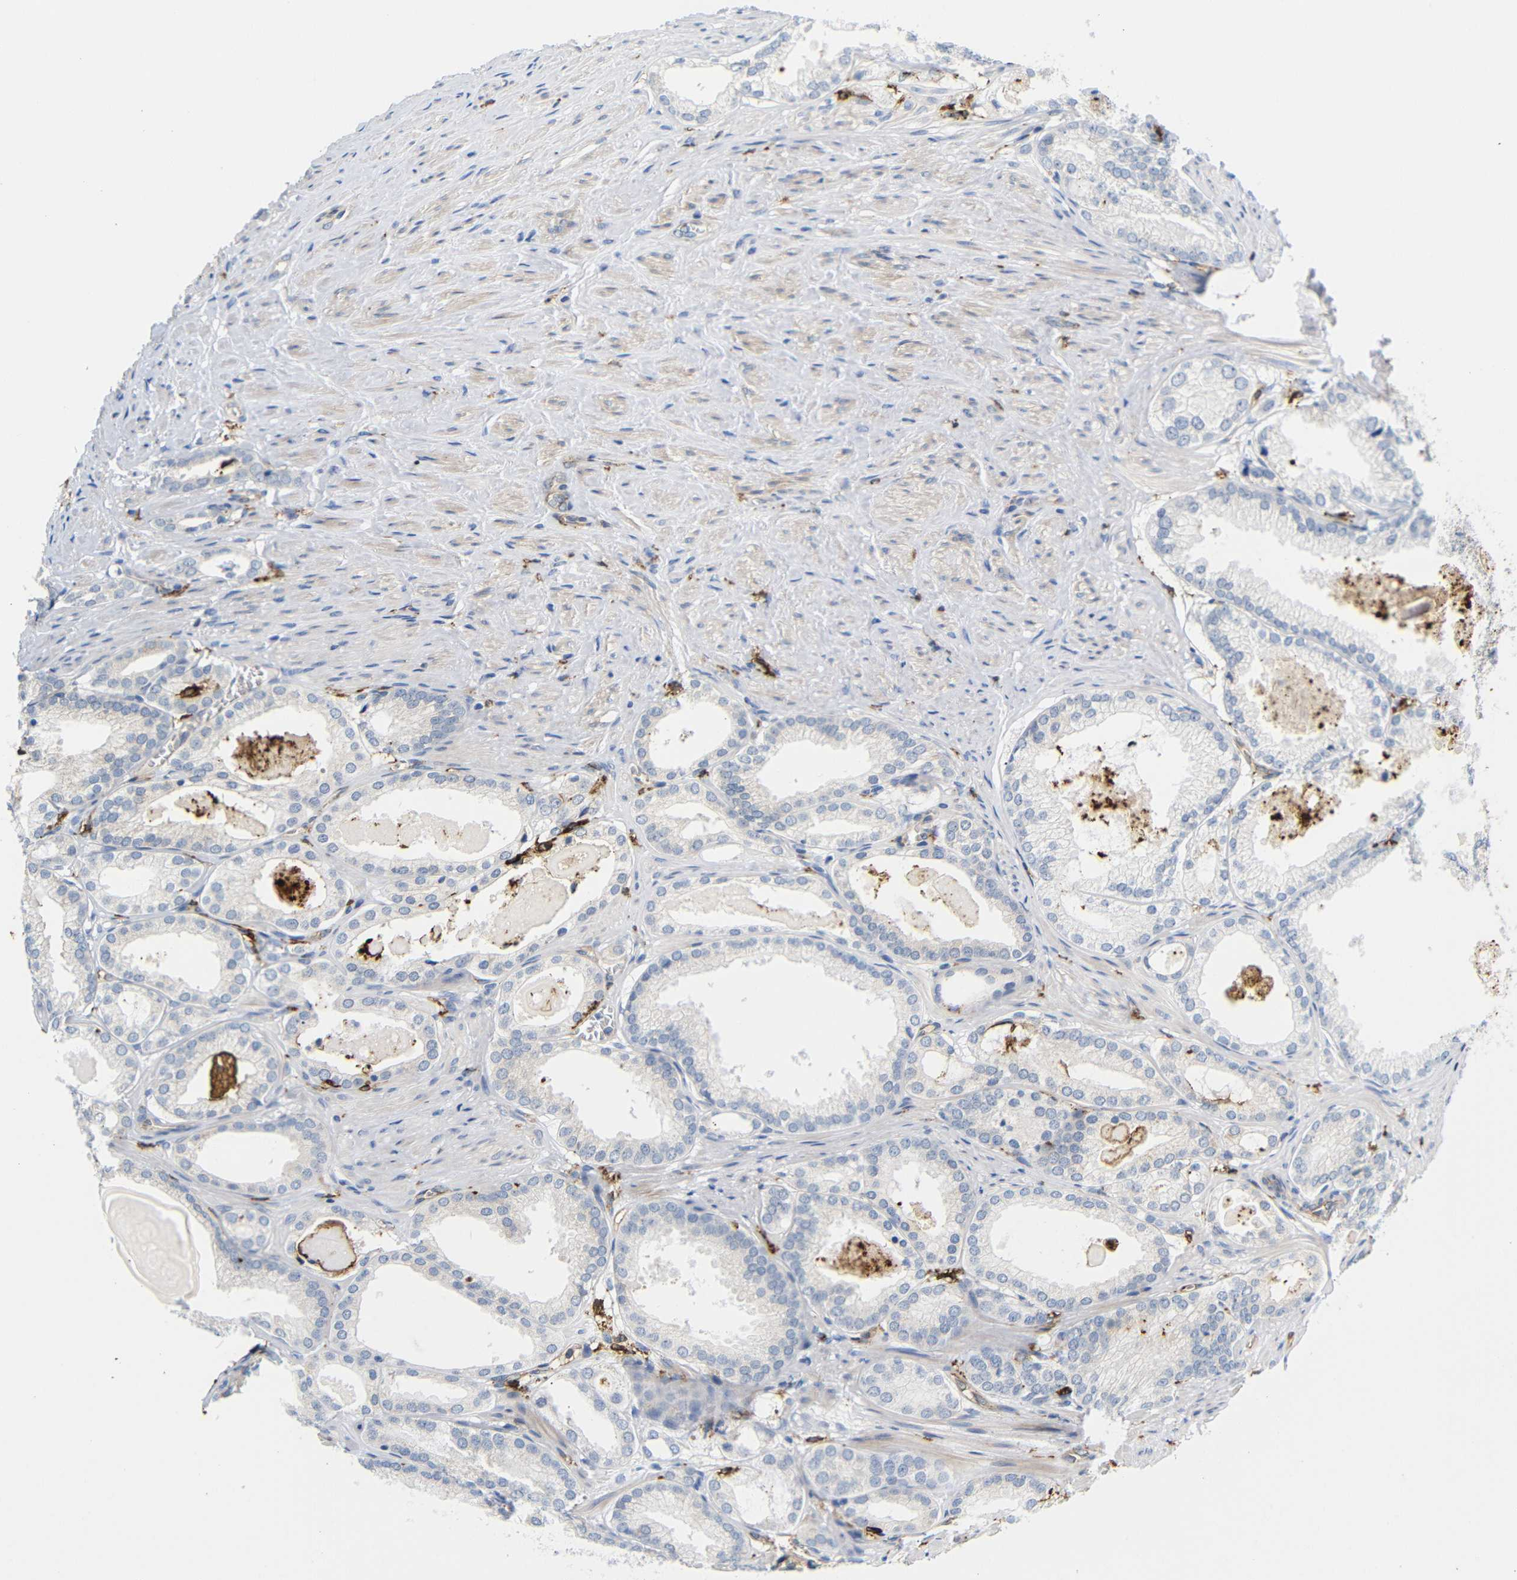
{"staining": {"intensity": "negative", "quantity": "none", "location": "none"}, "tissue": "prostate cancer", "cell_type": "Tumor cells", "image_type": "cancer", "snomed": [{"axis": "morphology", "description": "Adenocarcinoma, High grade"}, {"axis": "topography", "description": "Prostate"}], "caption": "DAB (3,3'-diaminobenzidine) immunohistochemical staining of high-grade adenocarcinoma (prostate) shows no significant positivity in tumor cells. Brightfield microscopy of immunohistochemistry (IHC) stained with DAB (3,3'-diaminobenzidine) (brown) and hematoxylin (blue), captured at high magnification.", "gene": "HLA-DQB1", "patient": {"sex": "male", "age": 61}}